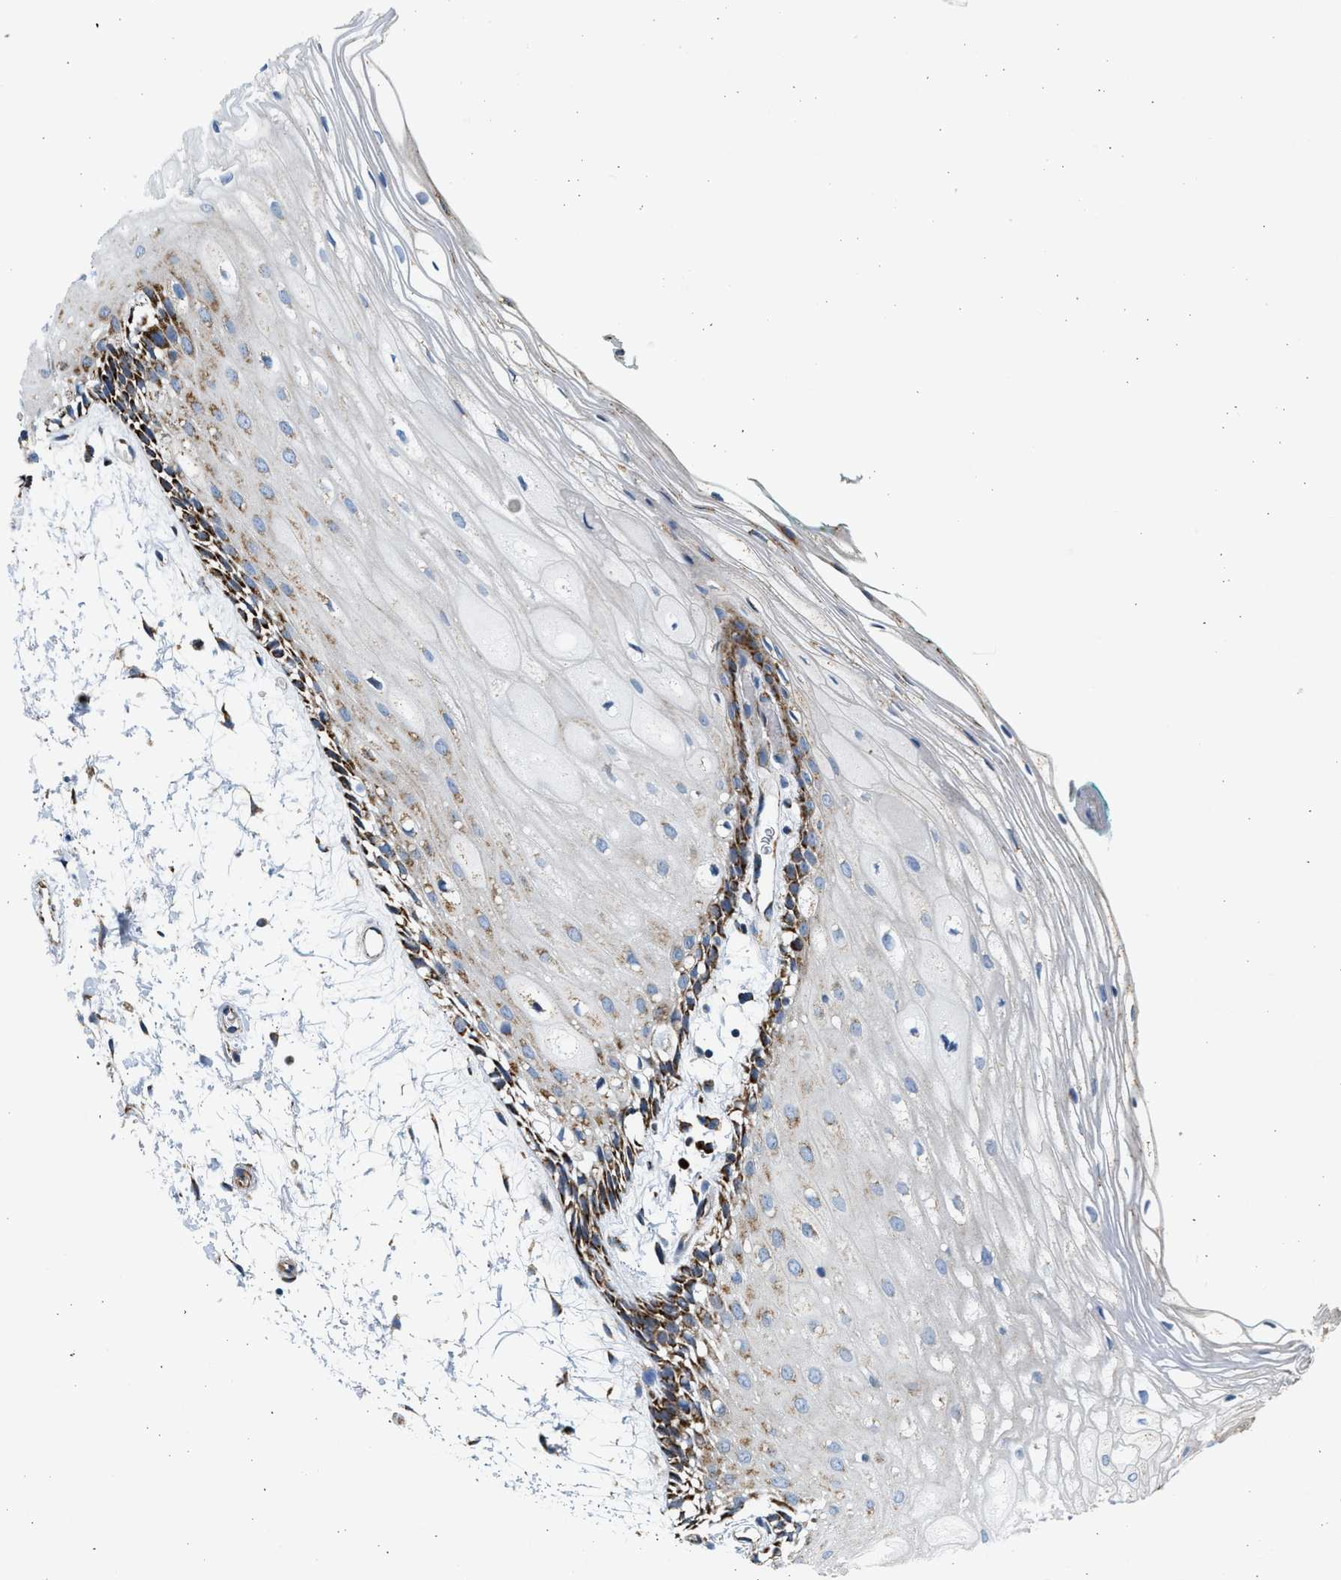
{"staining": {"intensity": "strong", "quantity": "25%-75%", "location": "cytoplasmic/membranous"}, "tissue": "oral mucosa", "cell_type": "Squamous epithelial cells", "image_type": "normal", "snomed": [{"axis": "morphology", "description": "Normal tissue, NOS"}, {"axis": "topography", "description": "Skeletal muscle"}, {"axis": "topography", "description": "Oral tissue"}, {"axis": "topography", "description": "Peripheral nerve tissue"}], "caption": "Protein expression analysis of normal oral mucosa reveals strong cytoplasmic/membranous positivity in approximately 25%-75% of squamous epithelial cells.", "gene": "KCNMB3", "patient": {"sex": "female", "age": 84}}